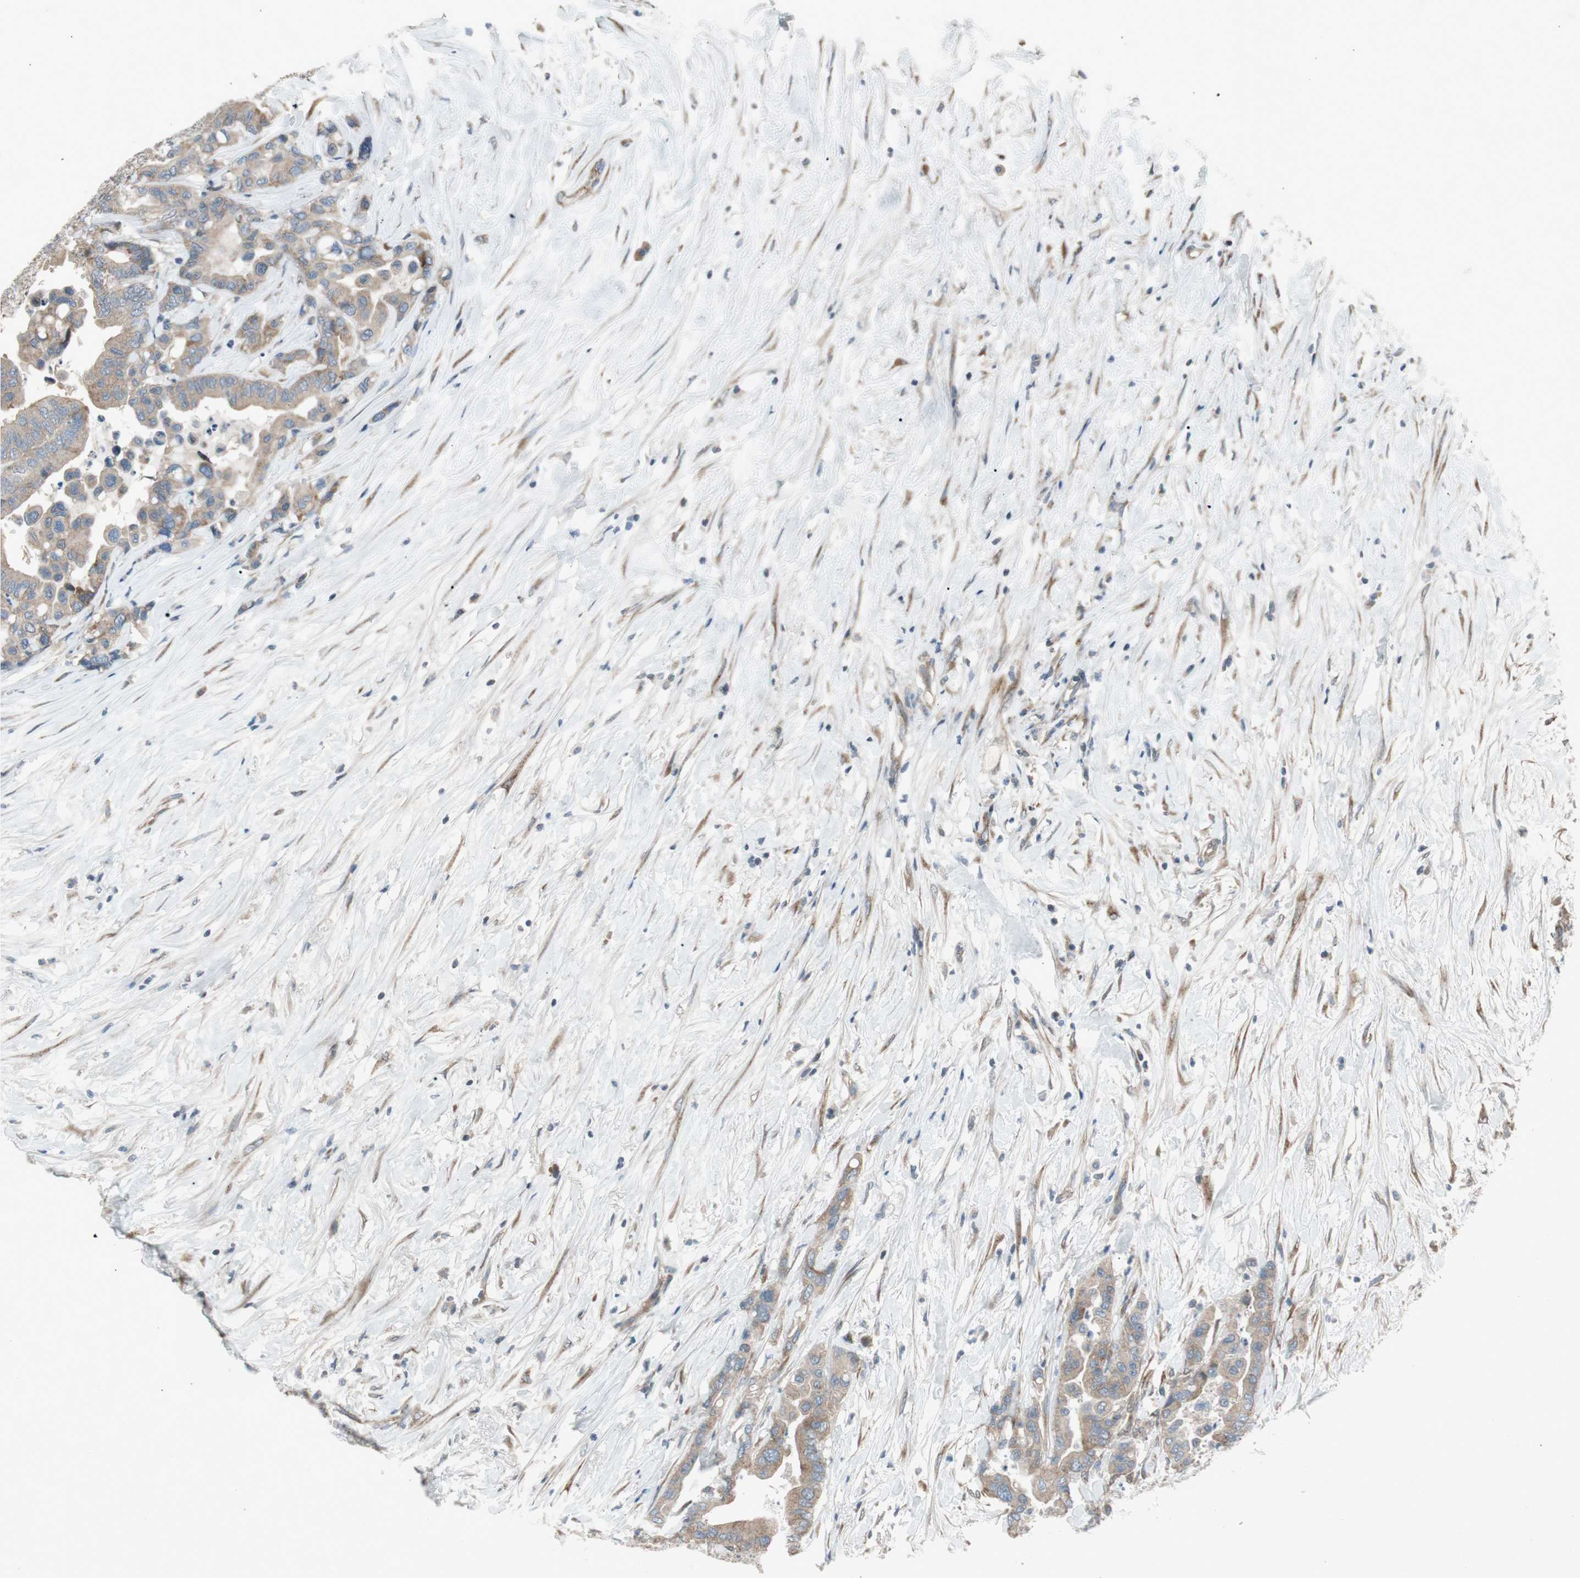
{"staining": {"intensity": "weak", "quantity": ">75%", "location": "cytoplasmic/membranous"}, "tissue": "colorectal cancer", "cell_type": "Tumor cells", "image_type": "cancer", "snomed": [{"axis": "morphology", "description": "Normal tissue, NOS"}, {"axis": "morphology", "description": "Adenocarcinoma, NOS"}, {"axis": "topography", "description": "Colon"}], "caption": "Immunohistochemistry (IHC) histopathology image of neoplastic tissue: human colorectal adenocarcinoma stained using immunohistochemistry displays low levels of weak protein expression localized specifically in the cytoplasmic/membranous of tumor cells, appearing as a cytoplasmic/membranous brown color.", "gene": "PANK2", "patient": {"sex": "male", "age": 82}}